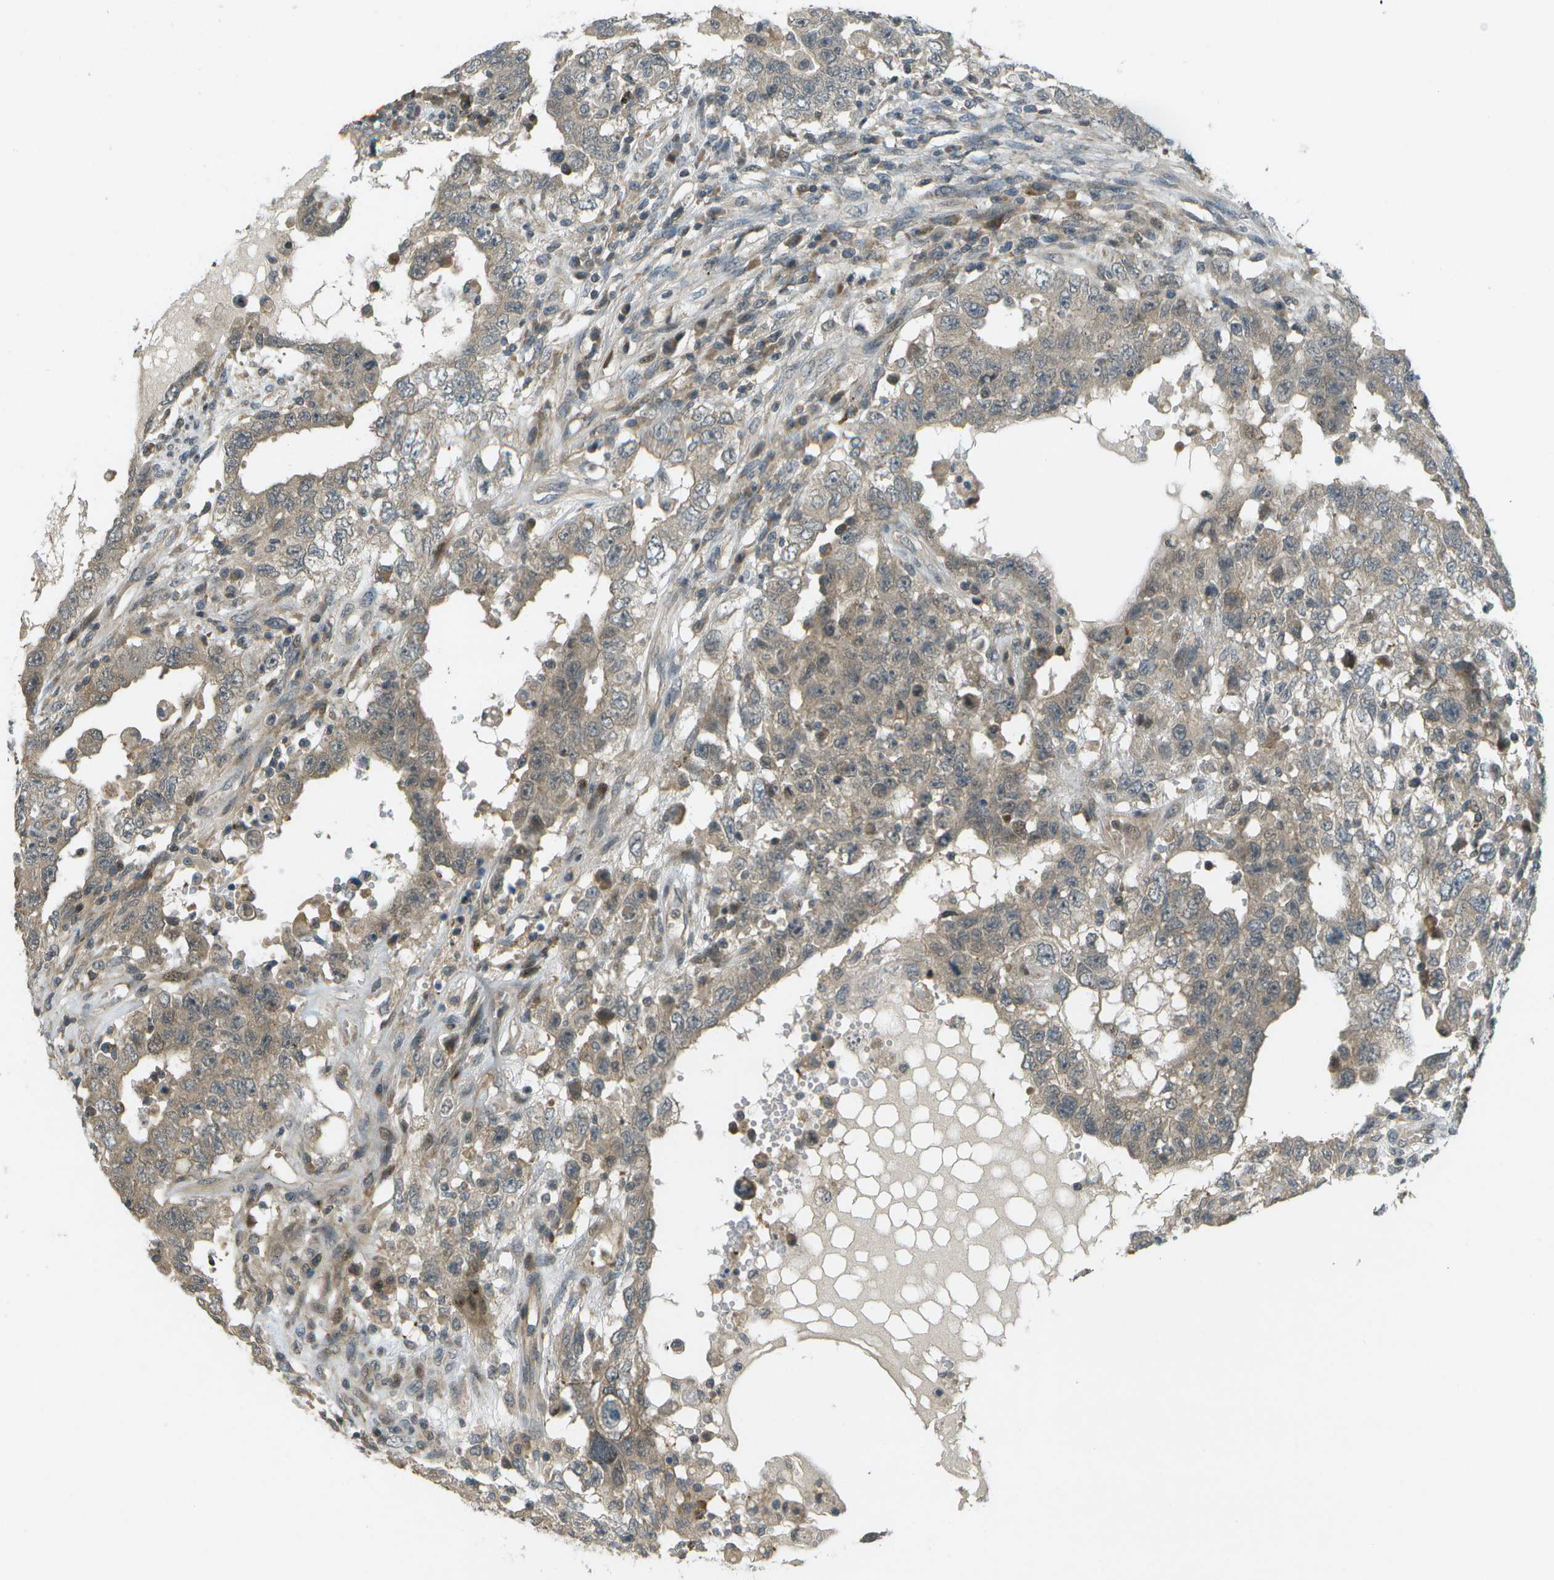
{"staining": {"intensity": "weak", "quantity": ">75%", "location": "cytoplasmic/membranous"}, "tissue": "testis cancer", "cell_type": "Tumor cells", "image_type": "cancer", "snomed": [{"axis": "morphology", "description": "Carcinoma, Embryonal, NOS"}, {"axis": "topography", "description": "Testis"}], "caption": "A brown stain shows weak cytoplasmic/membranous expression of a protein in human testis cancer tumor cells. (brown staining indicates protein expression, while blue staining denotes nuclei).", "gene": "WNK2", "patient": {"sex": "male", "age": 26}}